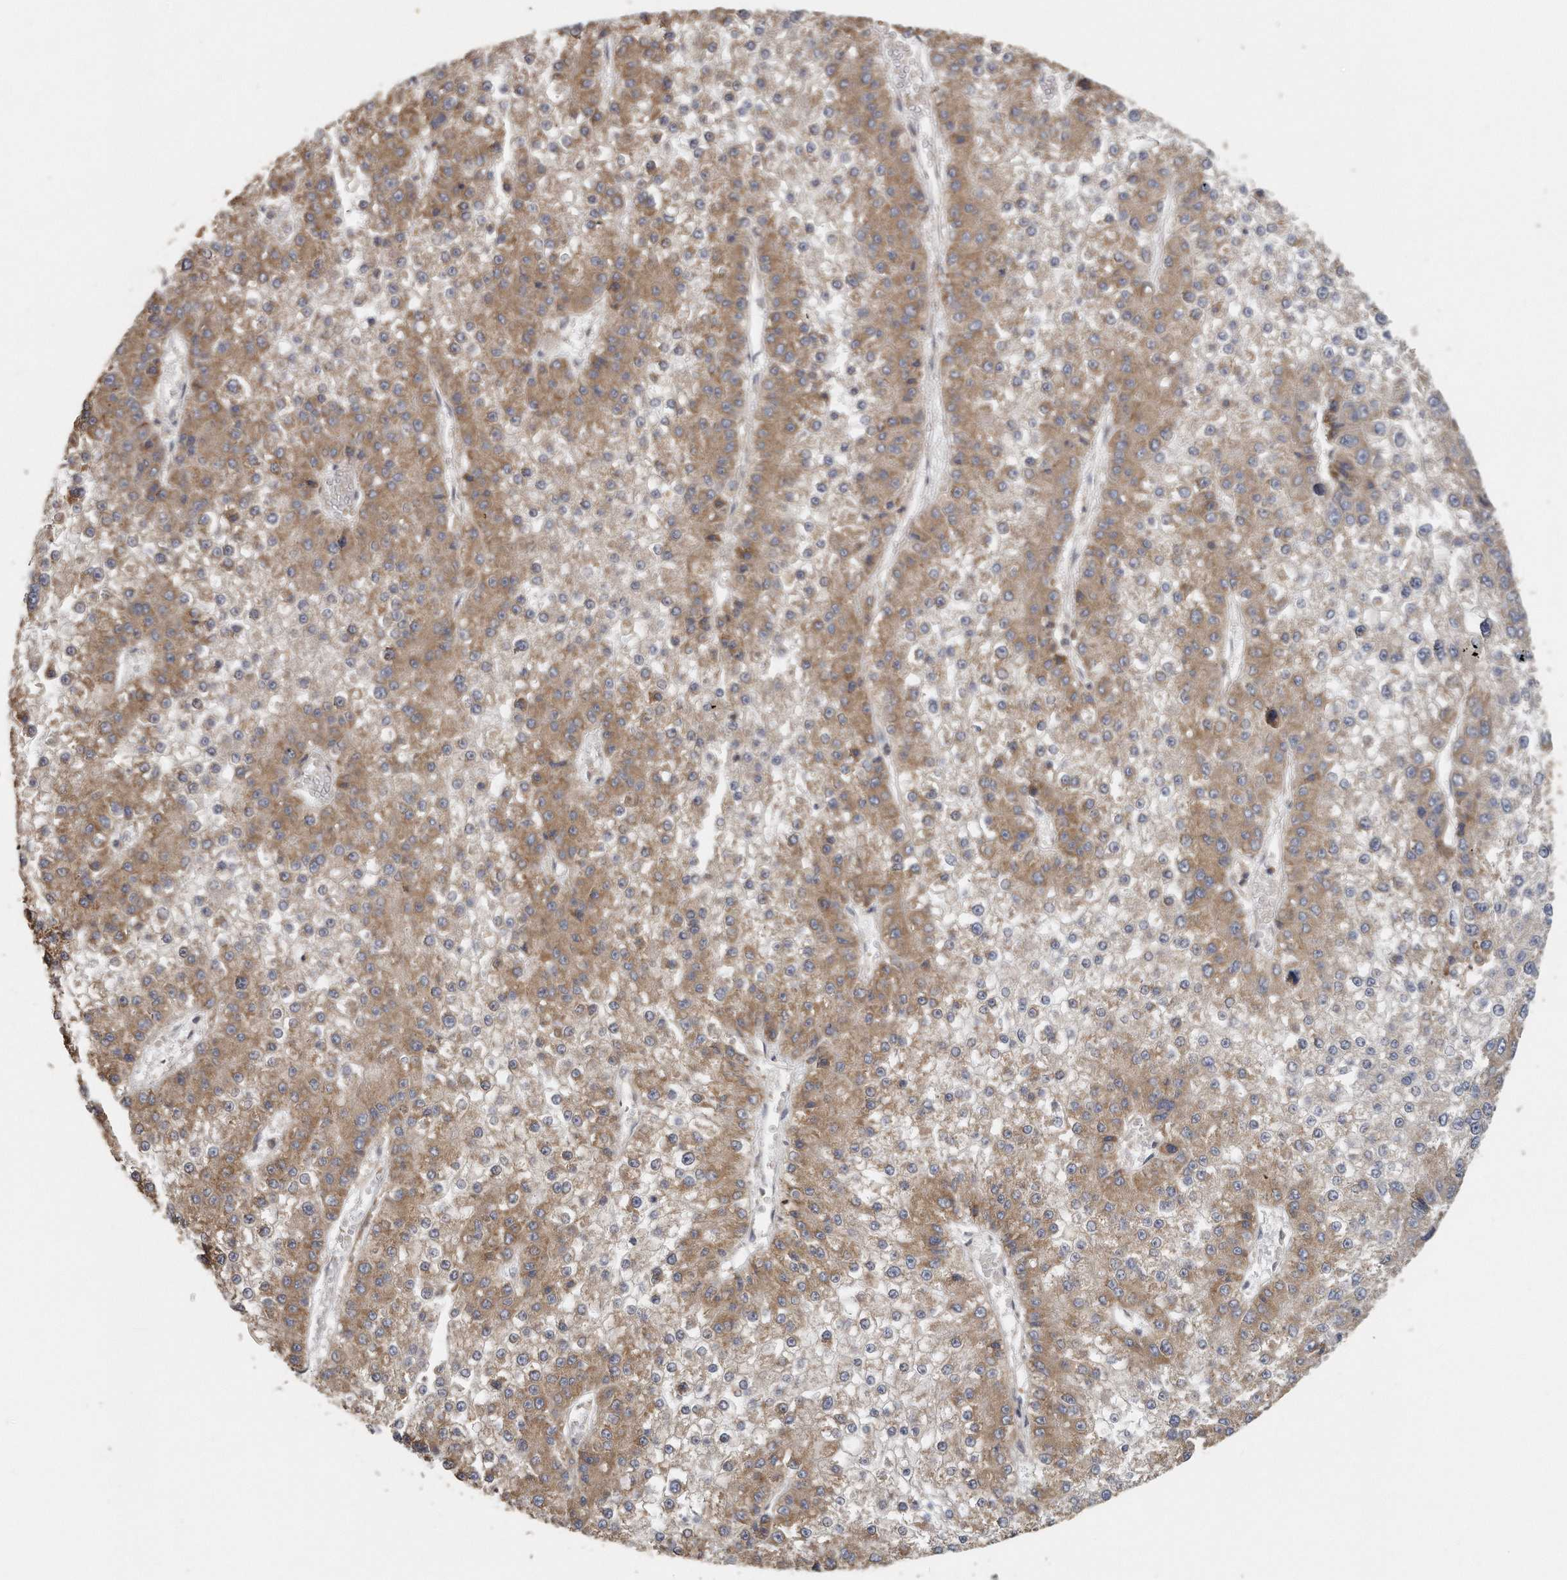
{"staining": {"intensity": "moderate", "quantity": "25%-75%", "location": "cytoplasmic/membranous"}, "tissue": "liver cancer", "cell_type": "Tumor cells", "image_type": "cancer", "snomed": [{"axis": "morphology", "description": "Carcinoma, Hepatocellular, NOS"}, {"axis": "topography", "description": "Liver"}], "caption": "Moderate cytoplasmic/membranous protein staining is present in about 25%-75% of tumor cells in liver cancer.", "gene": "EIF3I", "patient": {"sex": "female", "age": 73}}